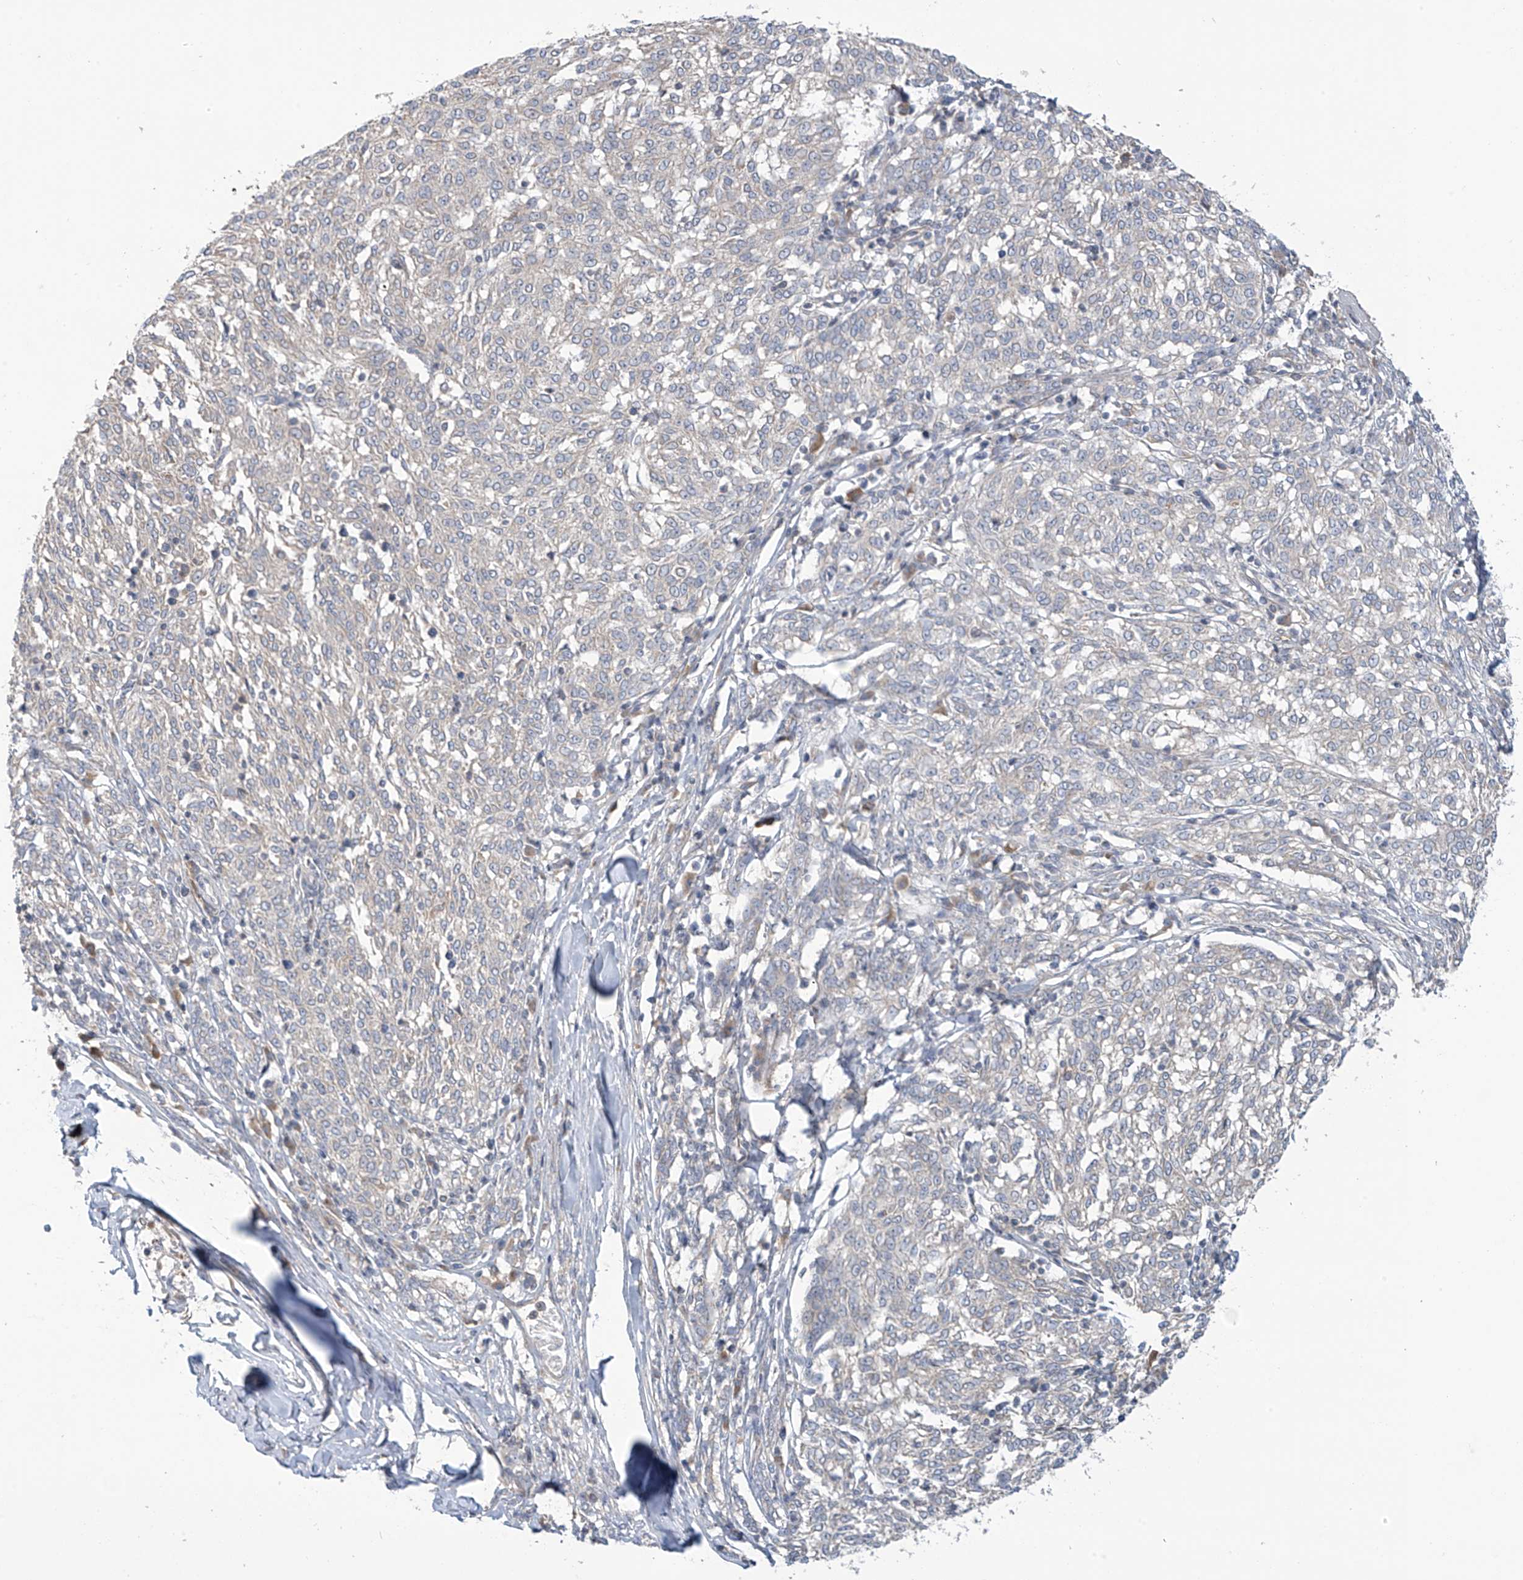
{"staining": {"intensity": "negative", "quantity": "none", "location": "none"}, "tissue": "melanoma", "cell_type": "Tumor cells", "image_type": "cancer", "snomed": [{"axis": "morphology", "description": "Malignant melanoma, NOS"}, {"axis": "topography", "description": "Skin"}], "caption": "IHC image of neoplastic tissue: malignant melanoma stained with DAB shows no significant protein positivity in tumor cells. (Immunohistochemistry, brightfield microscopy, high magnification).", "gene": "SCGB1D2", "patient": {"sex": "female", "age": 72}}